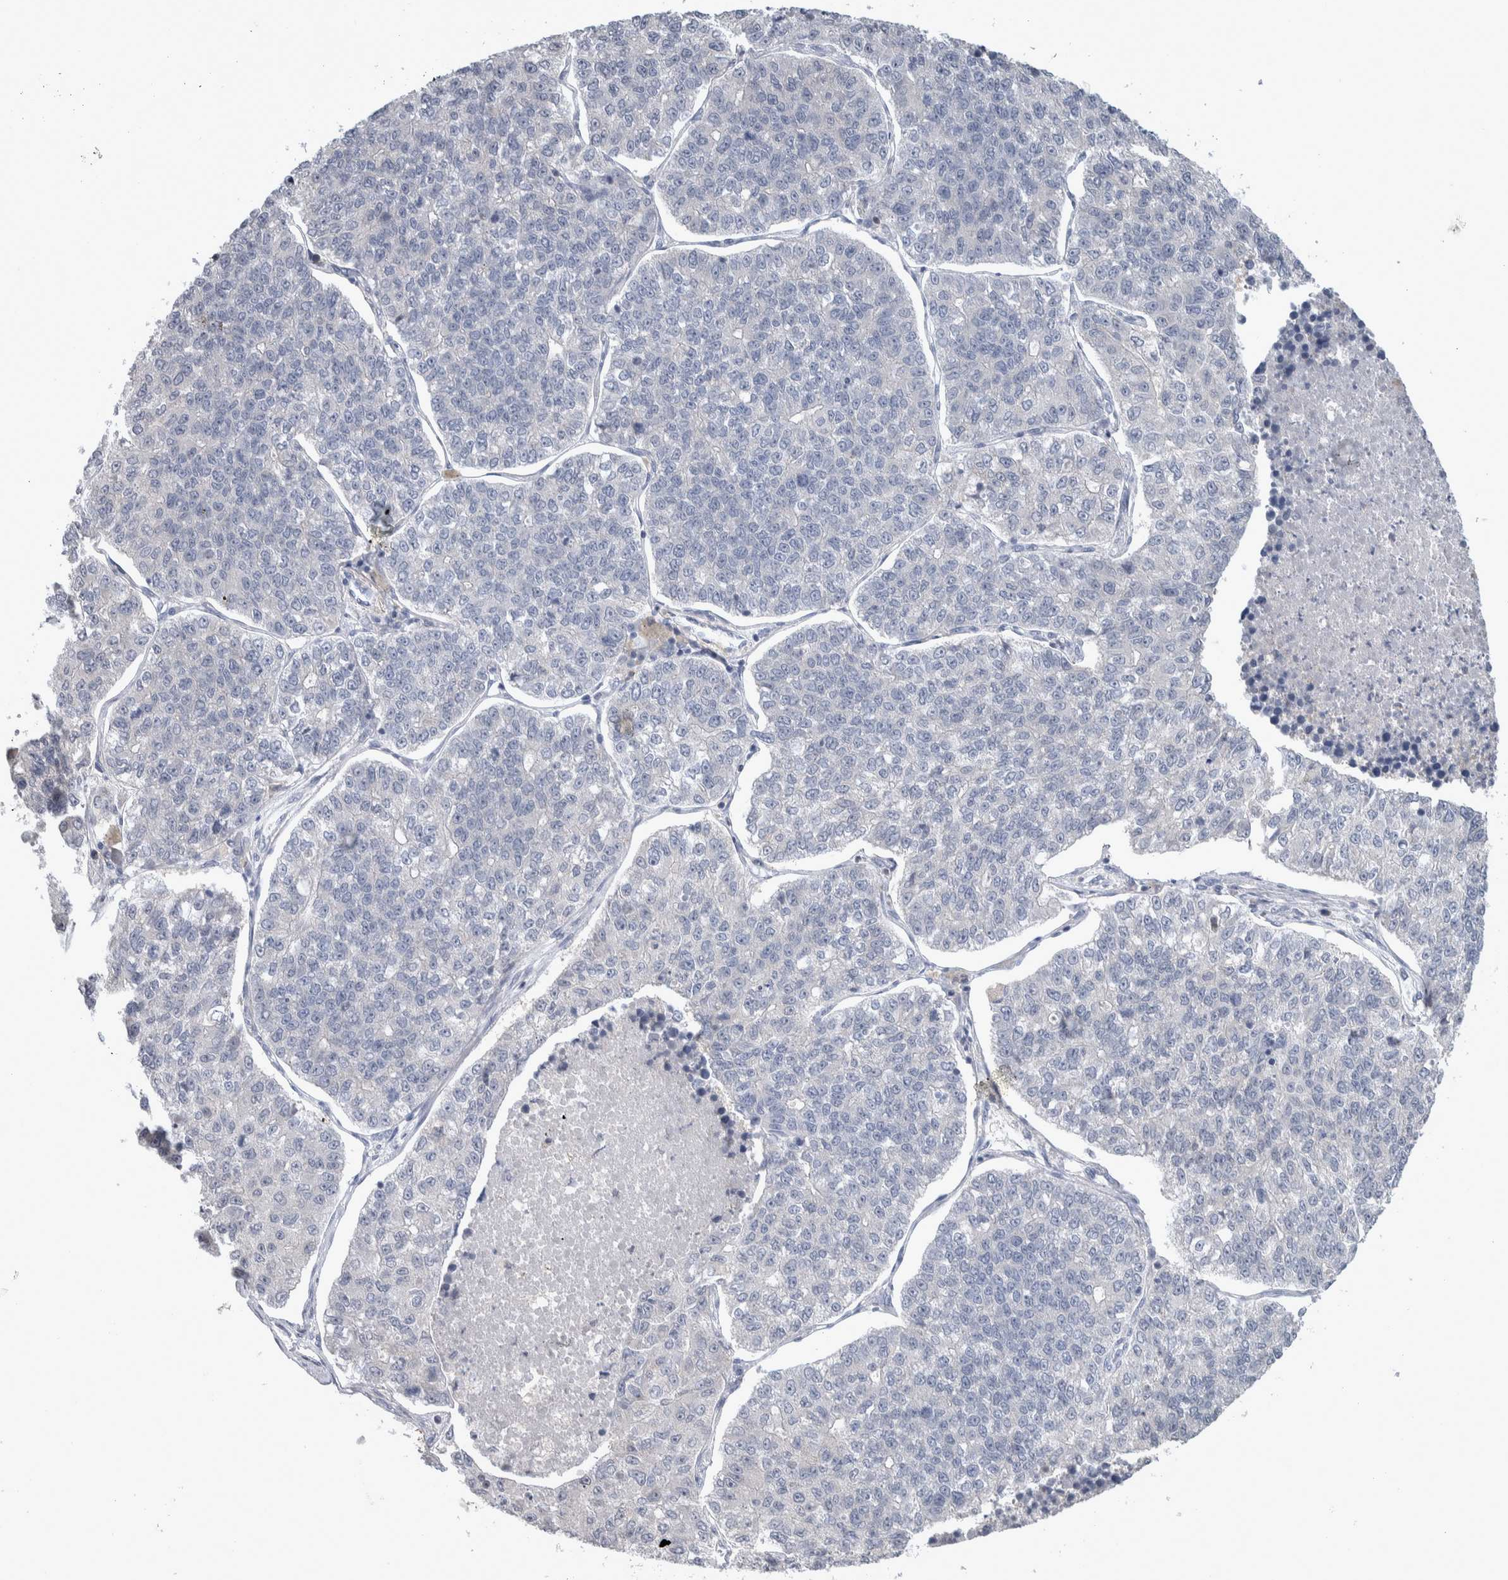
{"staining": {"intensity": "negative", "quantity": "none", "location": "none"}, "tissue": "lung cancer", "cell_type": "Tumor cells", "image_type": "cancer", "snomed": [{"axis": "morphology", "description": "Adenocarcinoma, NOS"}, {"axis": "topography", "description": "Lung"}], "caption": "This is an IHC micrograph of adenocarcinoma (lung). There is no staining in tumor cells.", "gene": "HTATIP2", "patient": {"sex": "male", "age": 49}}